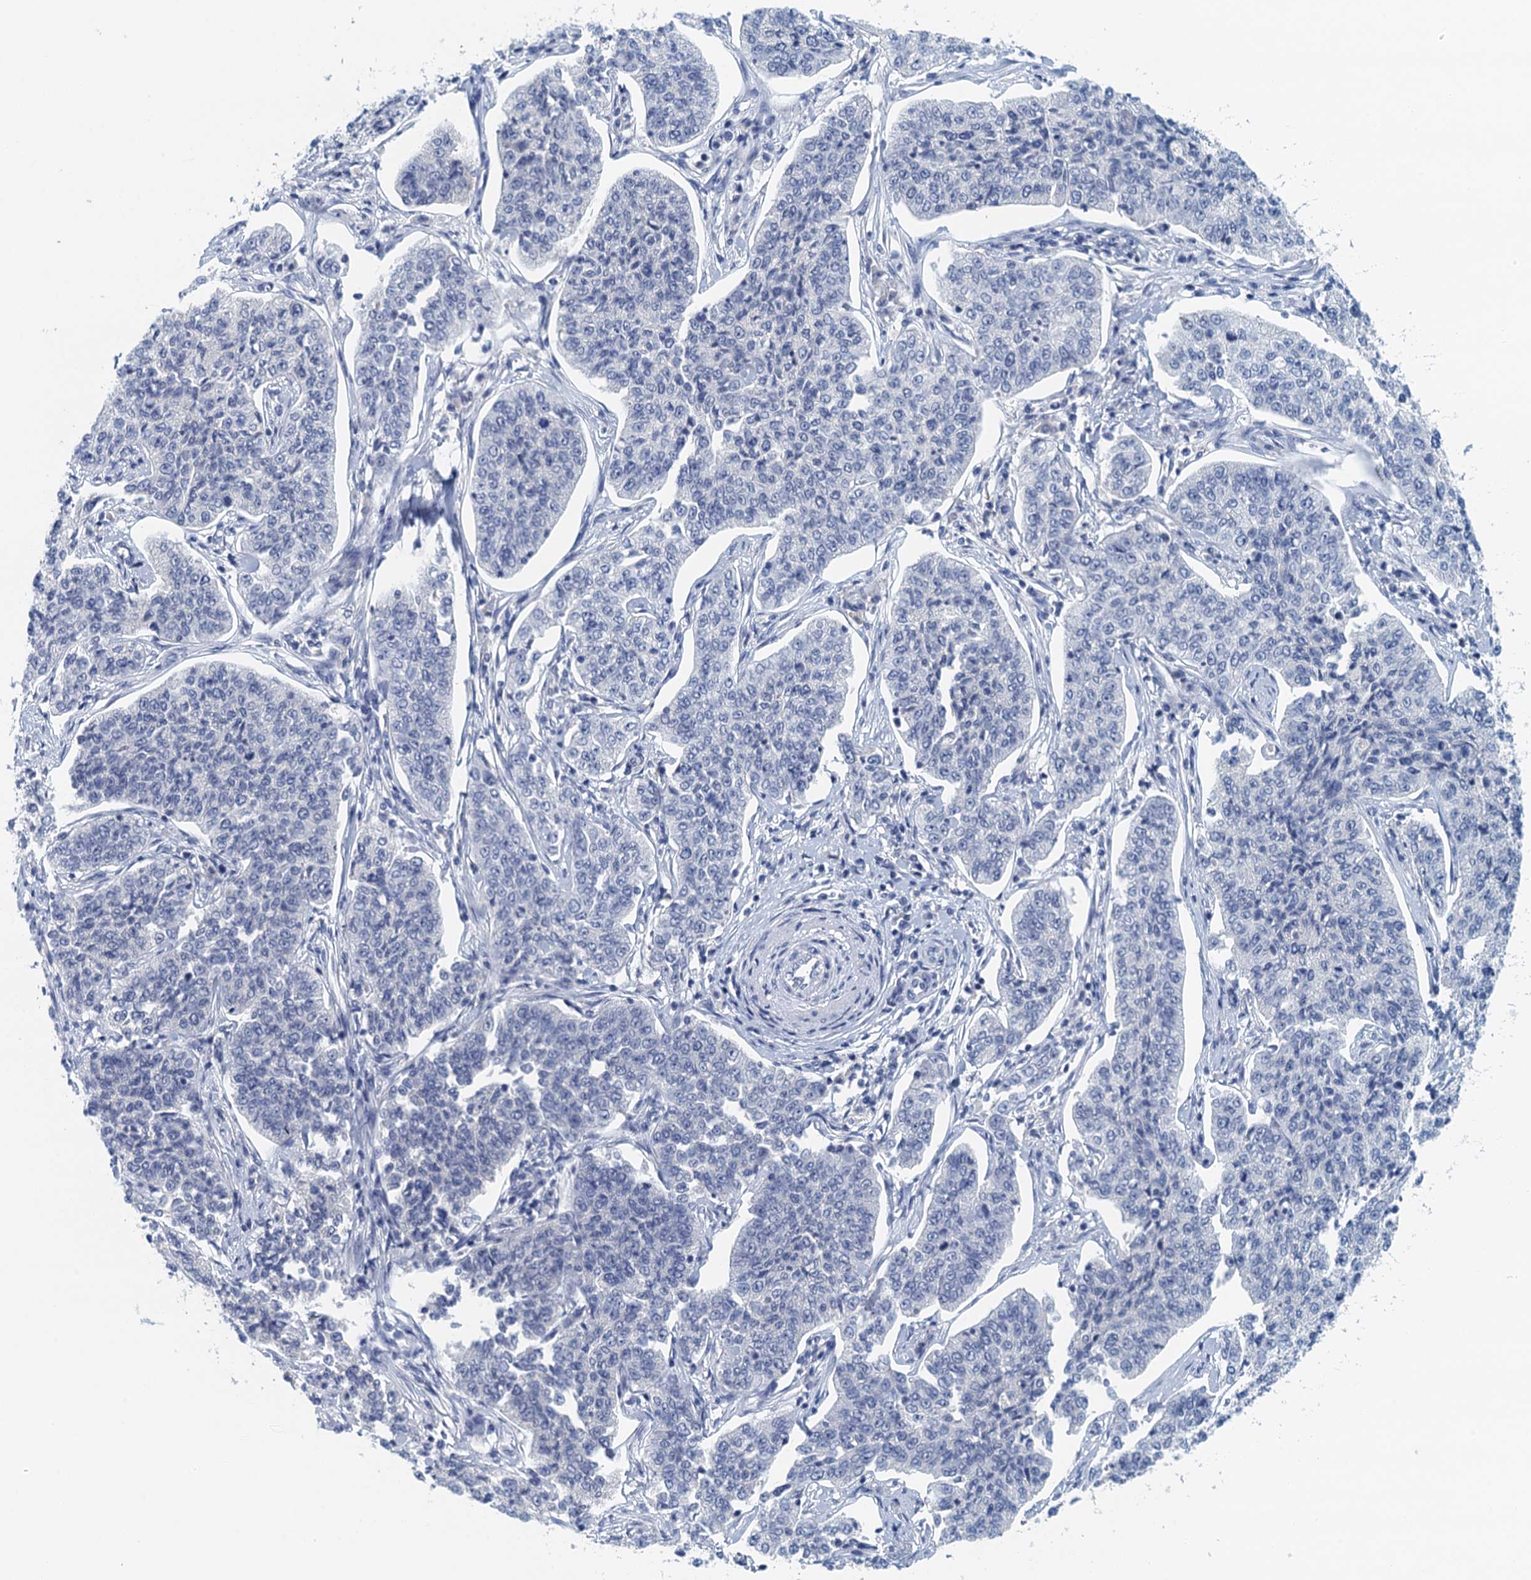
{"staining": {"intensity": "negative", "quantity": "none", "location": "none"}, "tissue": "cervical cancer", "cell_type": "Tumor cells", "image_type": "cancer", "snomed": [{"axis": "morphology", "description": "Squamous cell carcinoma, NOS"}, {"axis": "topography", "description": "Cervix"}], "caption": "Image shows no significant protein staining in tumor cells of cervical cancer (squamous cell carcinoma).", "gene": "NUBP2", "patient": {"sex": "female", "age": 35}}